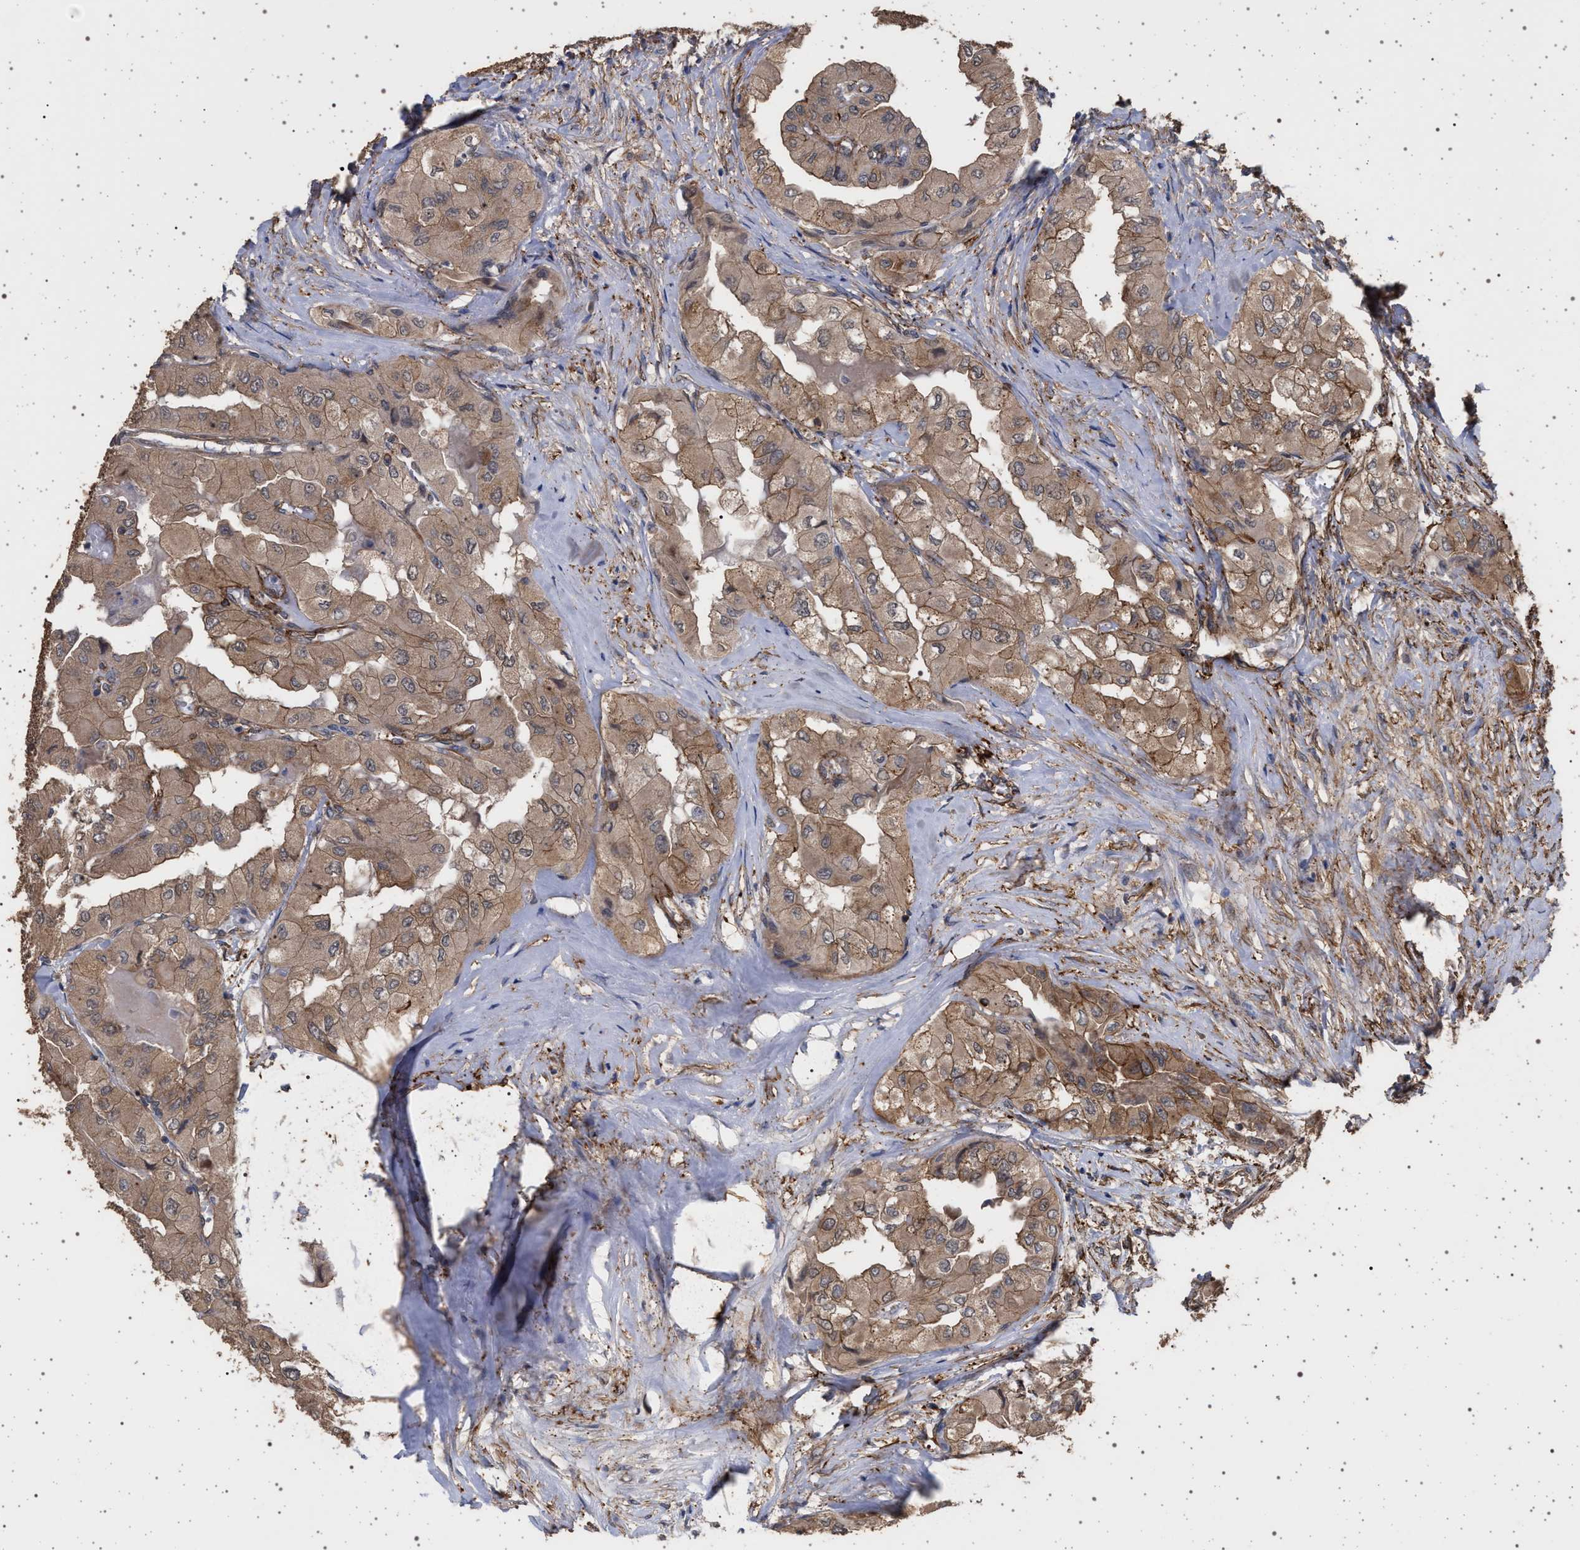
{"staining": {"intensity": "moderate", "quantity": ">75%", "location": "cytoplasmic/membranous"}, "tissue": "thyroid cancer", "cell_type": "Tumor cells", "image_type": "cancer", "snomed": [{"axis": "morphology", "description": "Papillary adenocarcinoma, NOS"}, {"axis": "topography", "description": "Thyroid gland"}], "caption": "Immunohistochemical staining of papillary adenocarcinoma (thyroid) reveals moderate cytoplasmic/membranous protein positivity in about >75% of tumor cells.", "gene": "IFT20", "patient": {"sex": "female", "age": 59}}